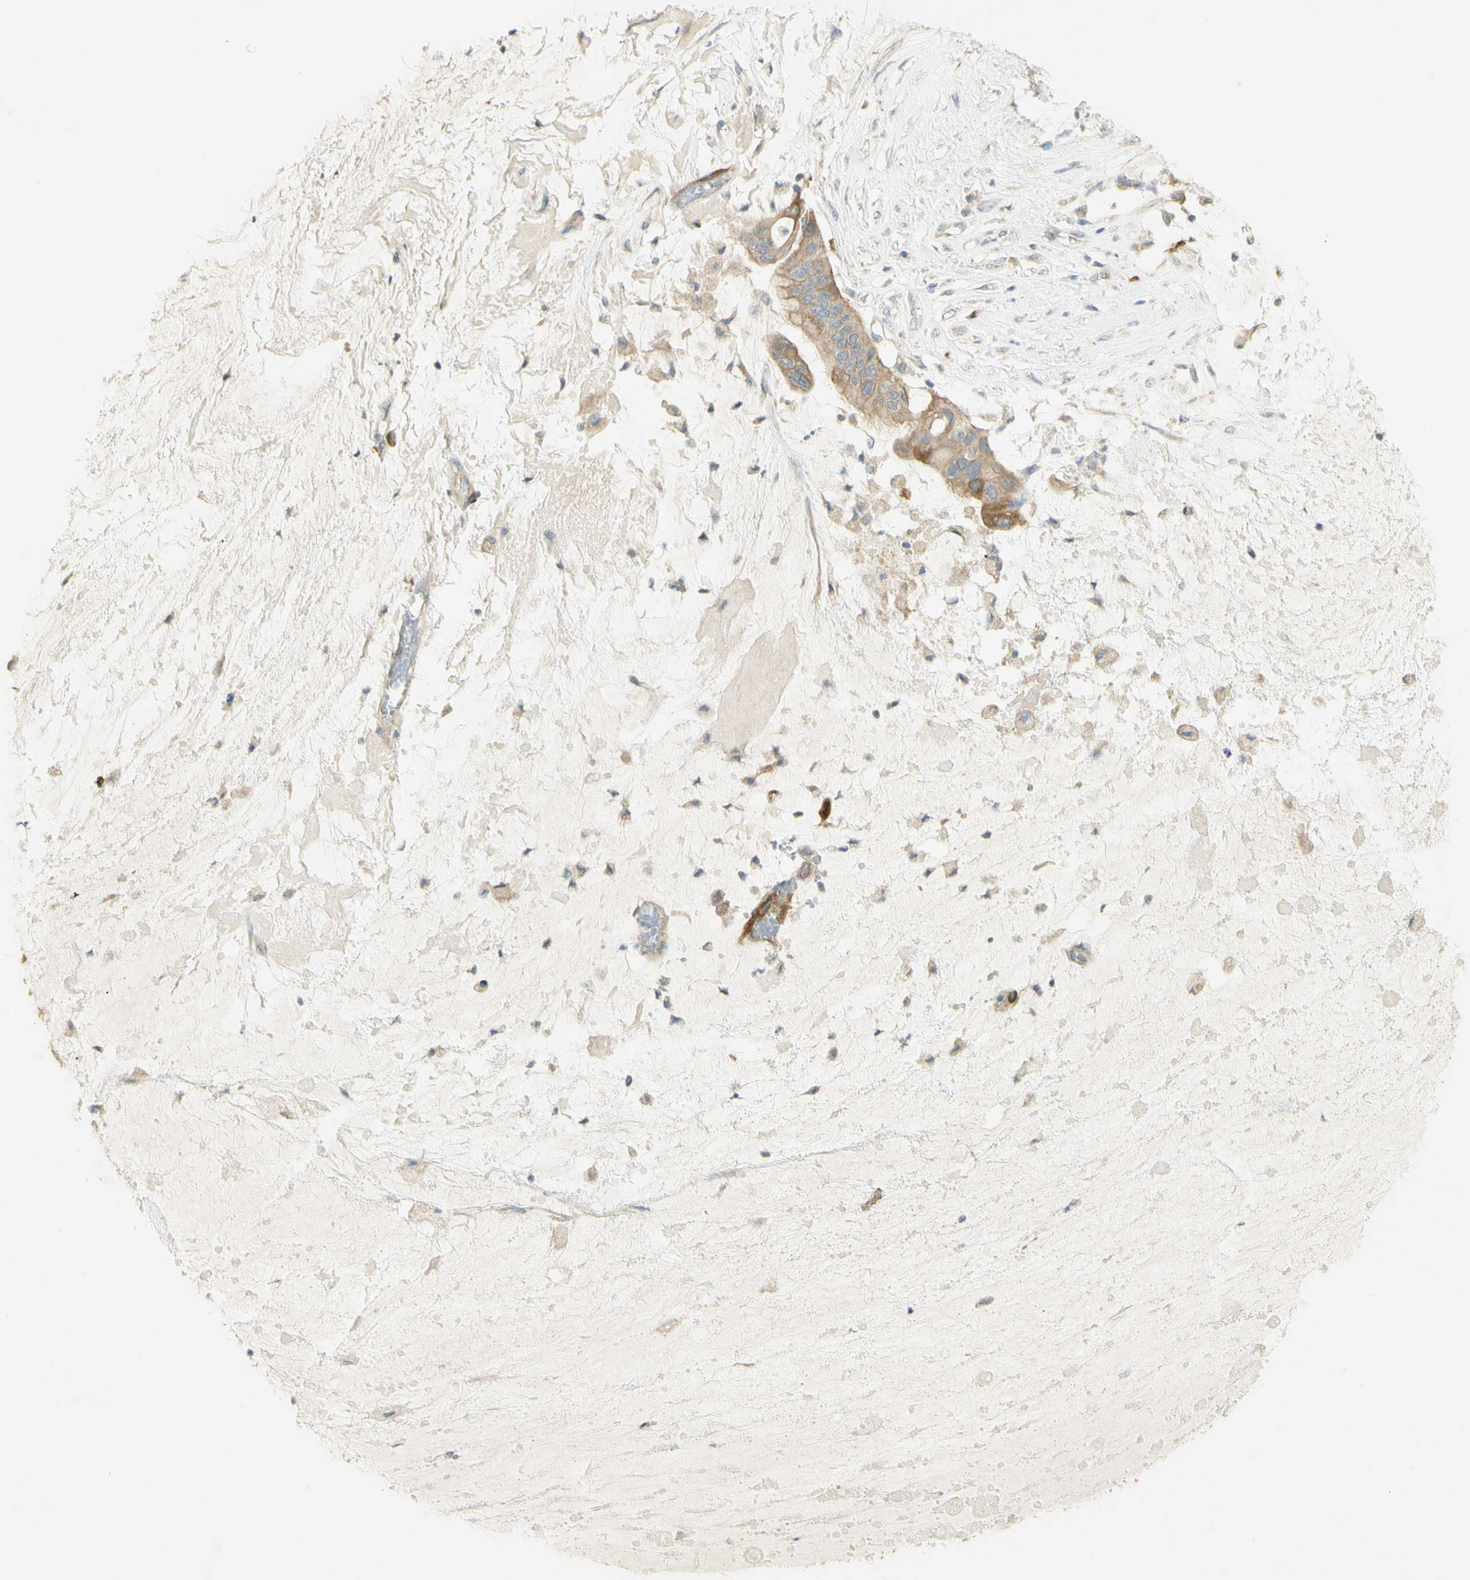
{"staining": {"intensity": "moderate", "quantity": ">75%", "location": "cytoplasmic/membranous"}, "tissue": "ovarian cancer", "cell_type": "Tumor cells", "image_type": "cancer", "snomed": [{"axis": "morphology", "description": "Cystadenocarcinoma, mucinous, NOS"}, {"axis": "topography", "description": "Ovary"}], "caption": "Immunohistochemical staining of mucinous cystadenocarcinoma (ovarian) demonstrates medium levels of moderate cytoplasmic/membranous protein expression in approximately >75% of tumor cells.", "gene": "KIF11", "patient": {"sex": "female", "age": 80}}